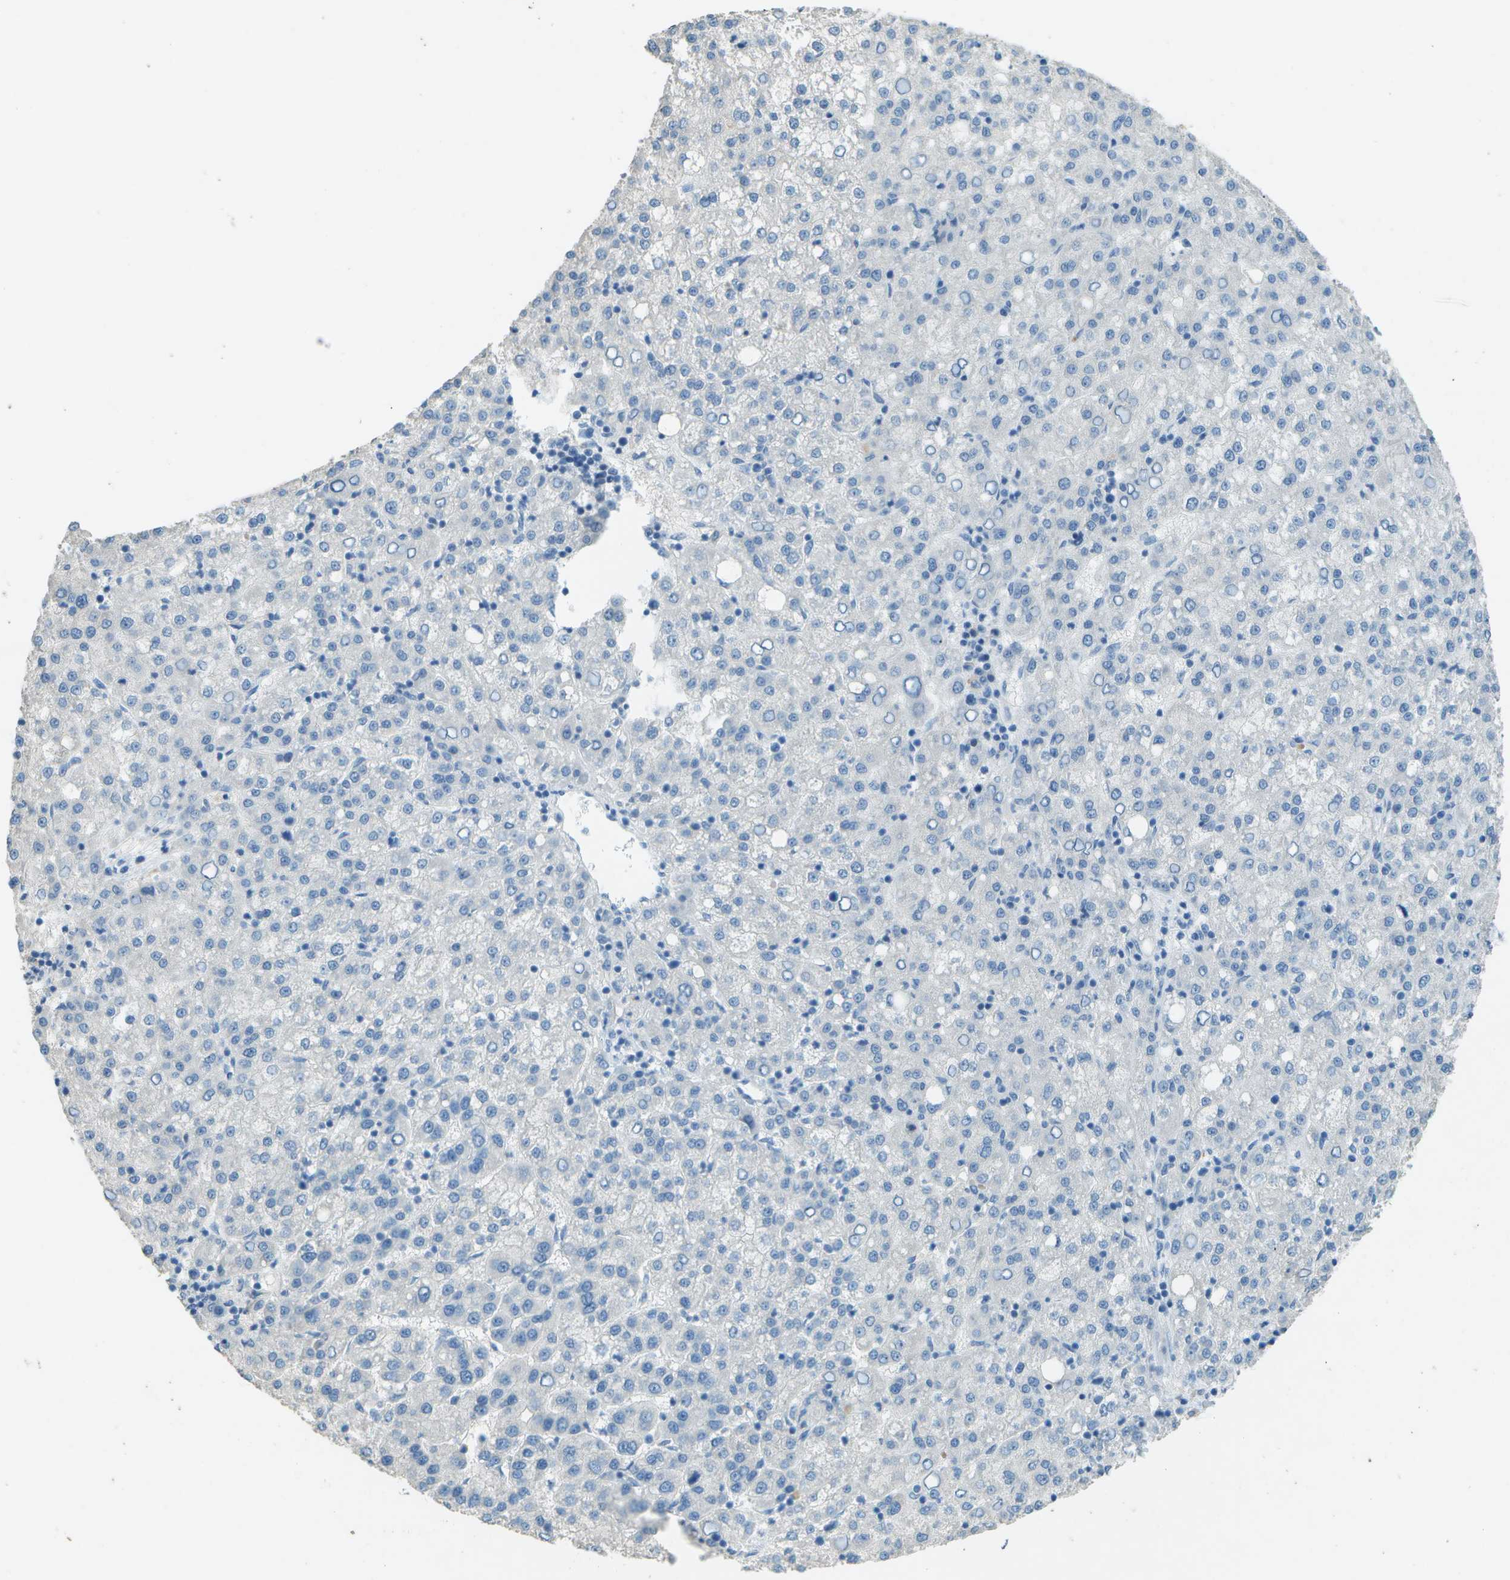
{"staining": {"intensity": "negative", "quantity": "none", "location": "none"}, "tissue": "liver cancer", "cell_type": "Tumor cells", "image_type": "cancer", "snomed": [{"axis": "morphology", "description": "Carcinoma, Hepatocellular, NOS"}, {"axis": "topography", "description": "Liver"}], "caption": "Human liver cancer stained for a protein using IHC displays no expression in tumor cells.", "gene": "LGI2", "patient": {"sex": "female", "age": 58}}